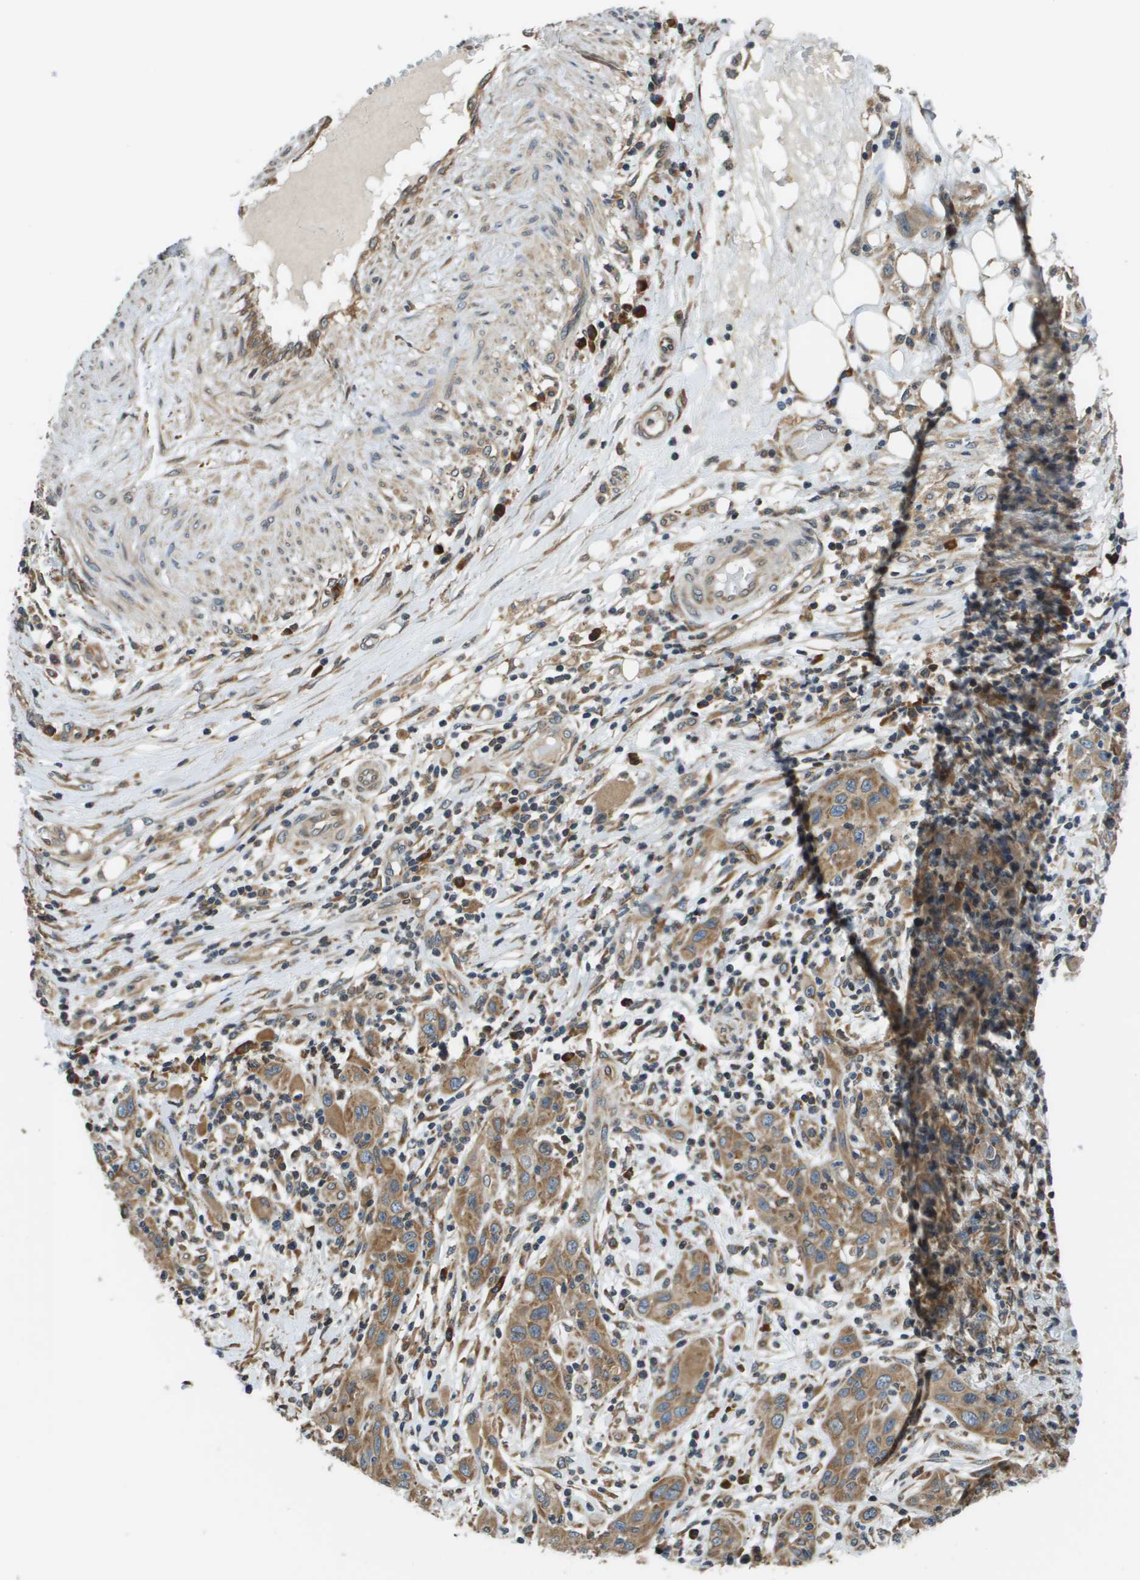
{"staining": {"intensity": "moderate", "quantity": ">75%", "location": "cytoplasmic/membranous"}, "tissue": "skin cancer", "cell_type": "Tumor cells", "image_type": "cancer", "snomed": [{"axis": "morphology", "description": "Squamous cell carcinoma, NOS"}, {"axis": "topography", "description": "Skin"}], "caption": "Skin cancer (squamous cell carcinoma) stained for a protein displays moderate cytoplasmic/membranous positivity in tumor cells. The staining was performed using DAB to visualize the protein expression in brown, while the nuclei were stained in blue with hematoxylin (Magnification: 20x).", "gene": "SEC62", "patient": {"sex": "female", "age": 88}}